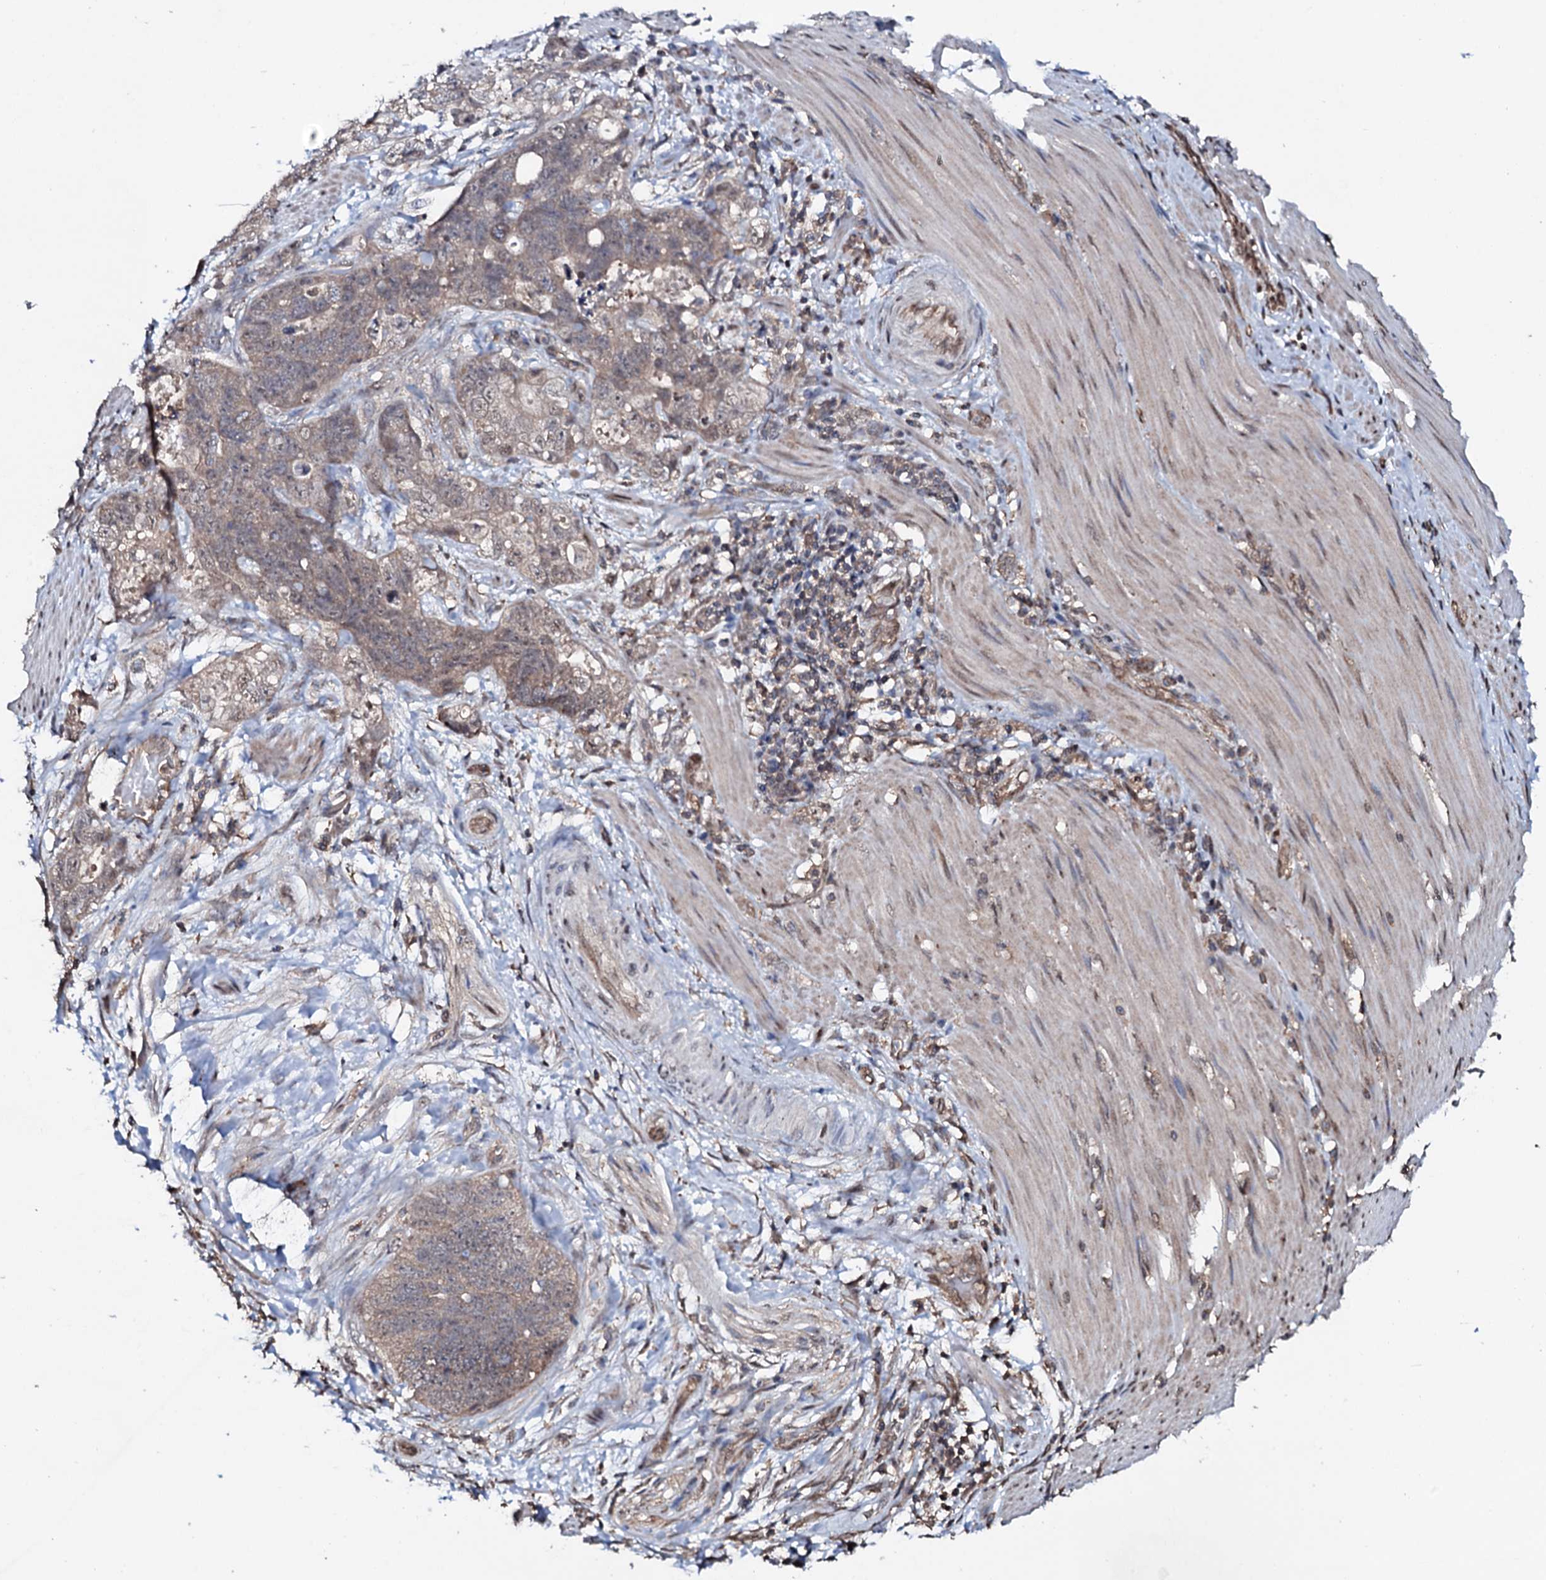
{"staining": {"intensity": "weak", "quantity": "<25%", "location": "cytoplasmic/membranous"}, "tissue": "stomach cancer", "cell_type": "Tumor cells", "image_type": "cancer", "snomed": [{"axis": "morphology", "description": "Normal tissue, NOS"}, {"axis": "morphology", "description": "Adenocarcinoma, NOS"}, {"axis": "topography", "description": "Stomach"}], "caption": "Immunohistochemistry image of stomach adenocarcinoma stained for a protein (brown), which displays no positivity in tumor cells.", "gene": "COG6", "patient": {"sex": "female", "age": 89}}